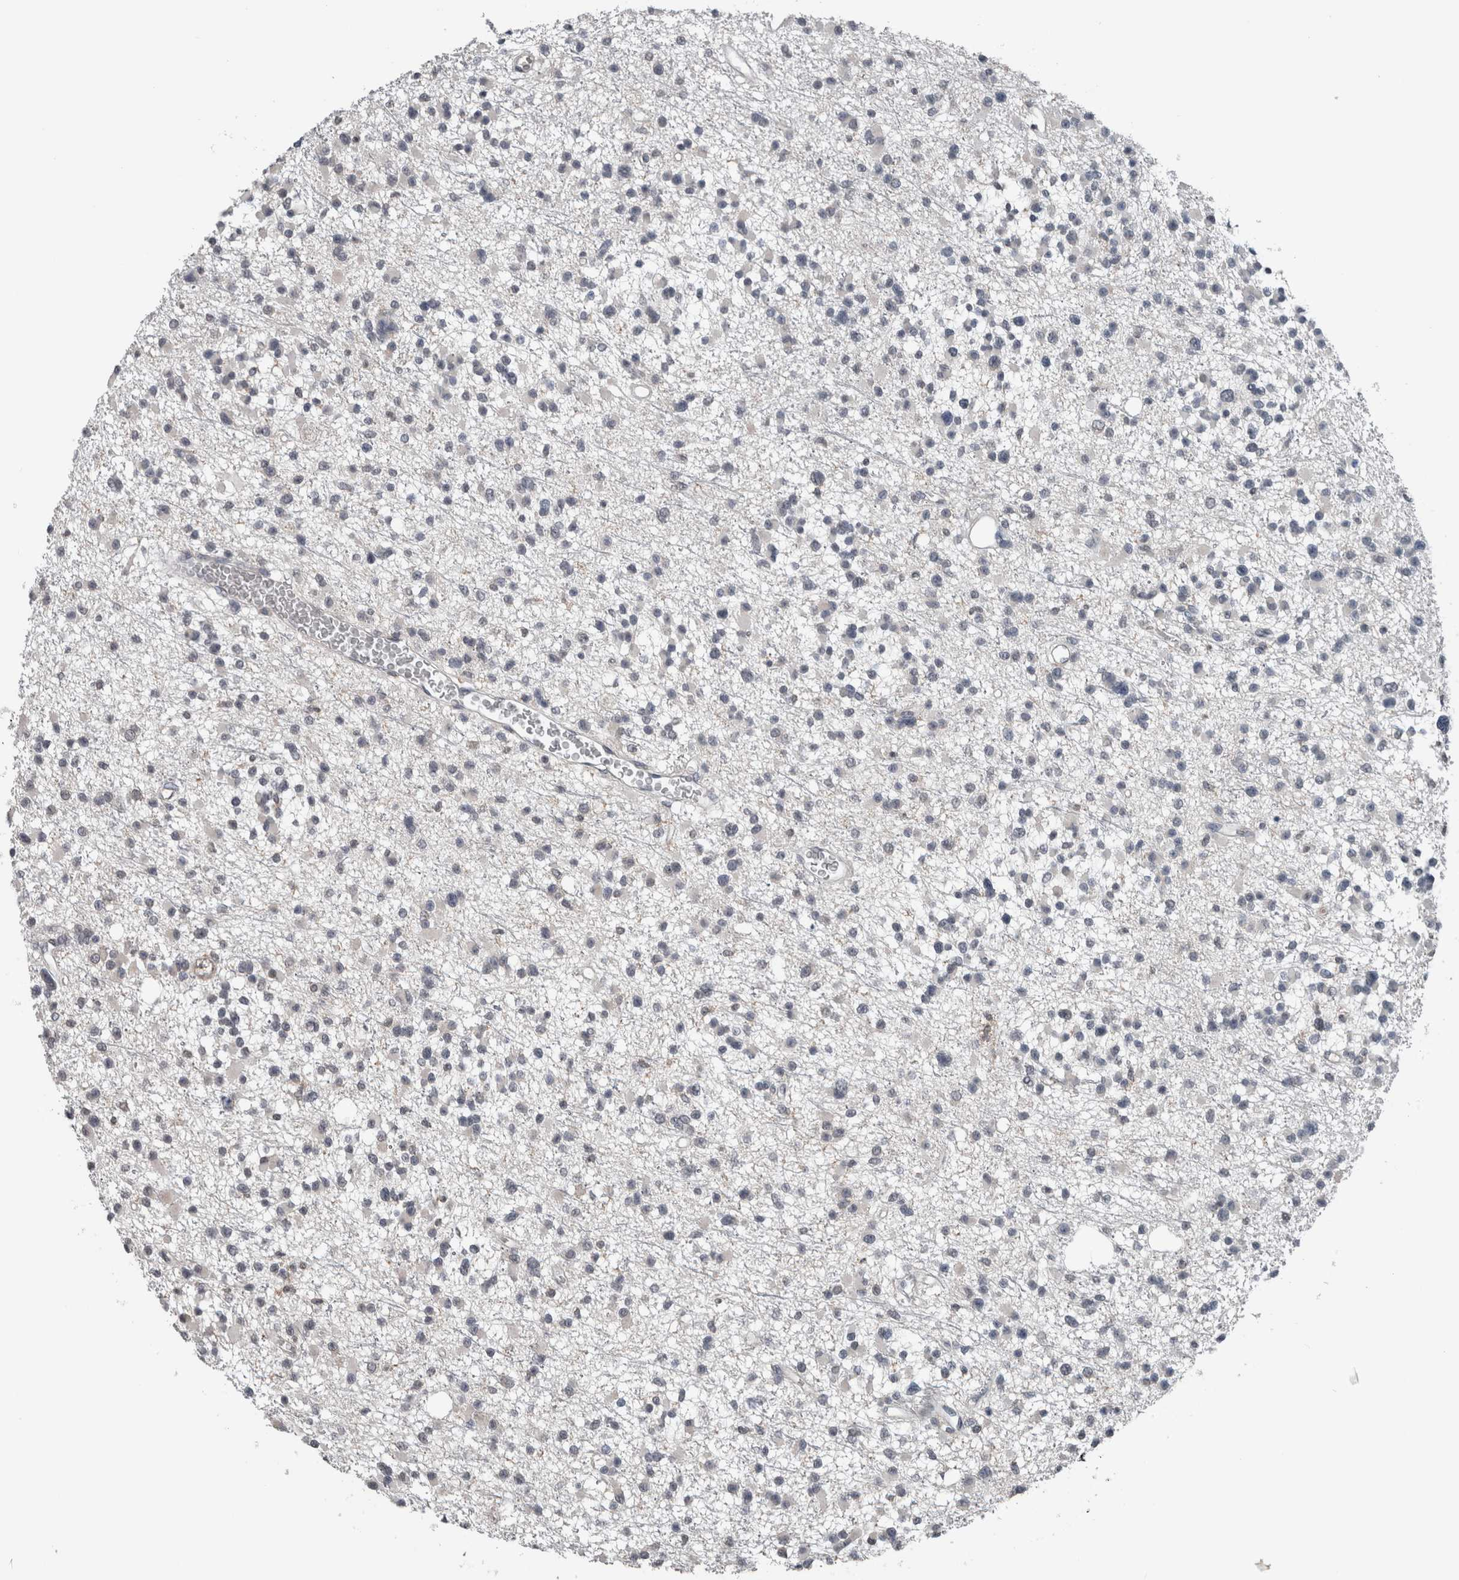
{"staining": {"intensity": "negative", "quantity": "none", "location": "none"}, "tissue": "glioma", "cell_type": "Tumor cells", "image_type": "cancer", "snomed": [{"axis": "morphology", "description": "Glioma, malignant, Low grade"}, {"axis": "topography", "description": "Brain"}], "caption": "Immunohistochemistry histopathology image of human malignant low-grade glioma stained for a protein (brown), which demonstrates no expression in tumor cells.", "gene": "MAFF", "patient": {"sex": "female", "age": 22}}